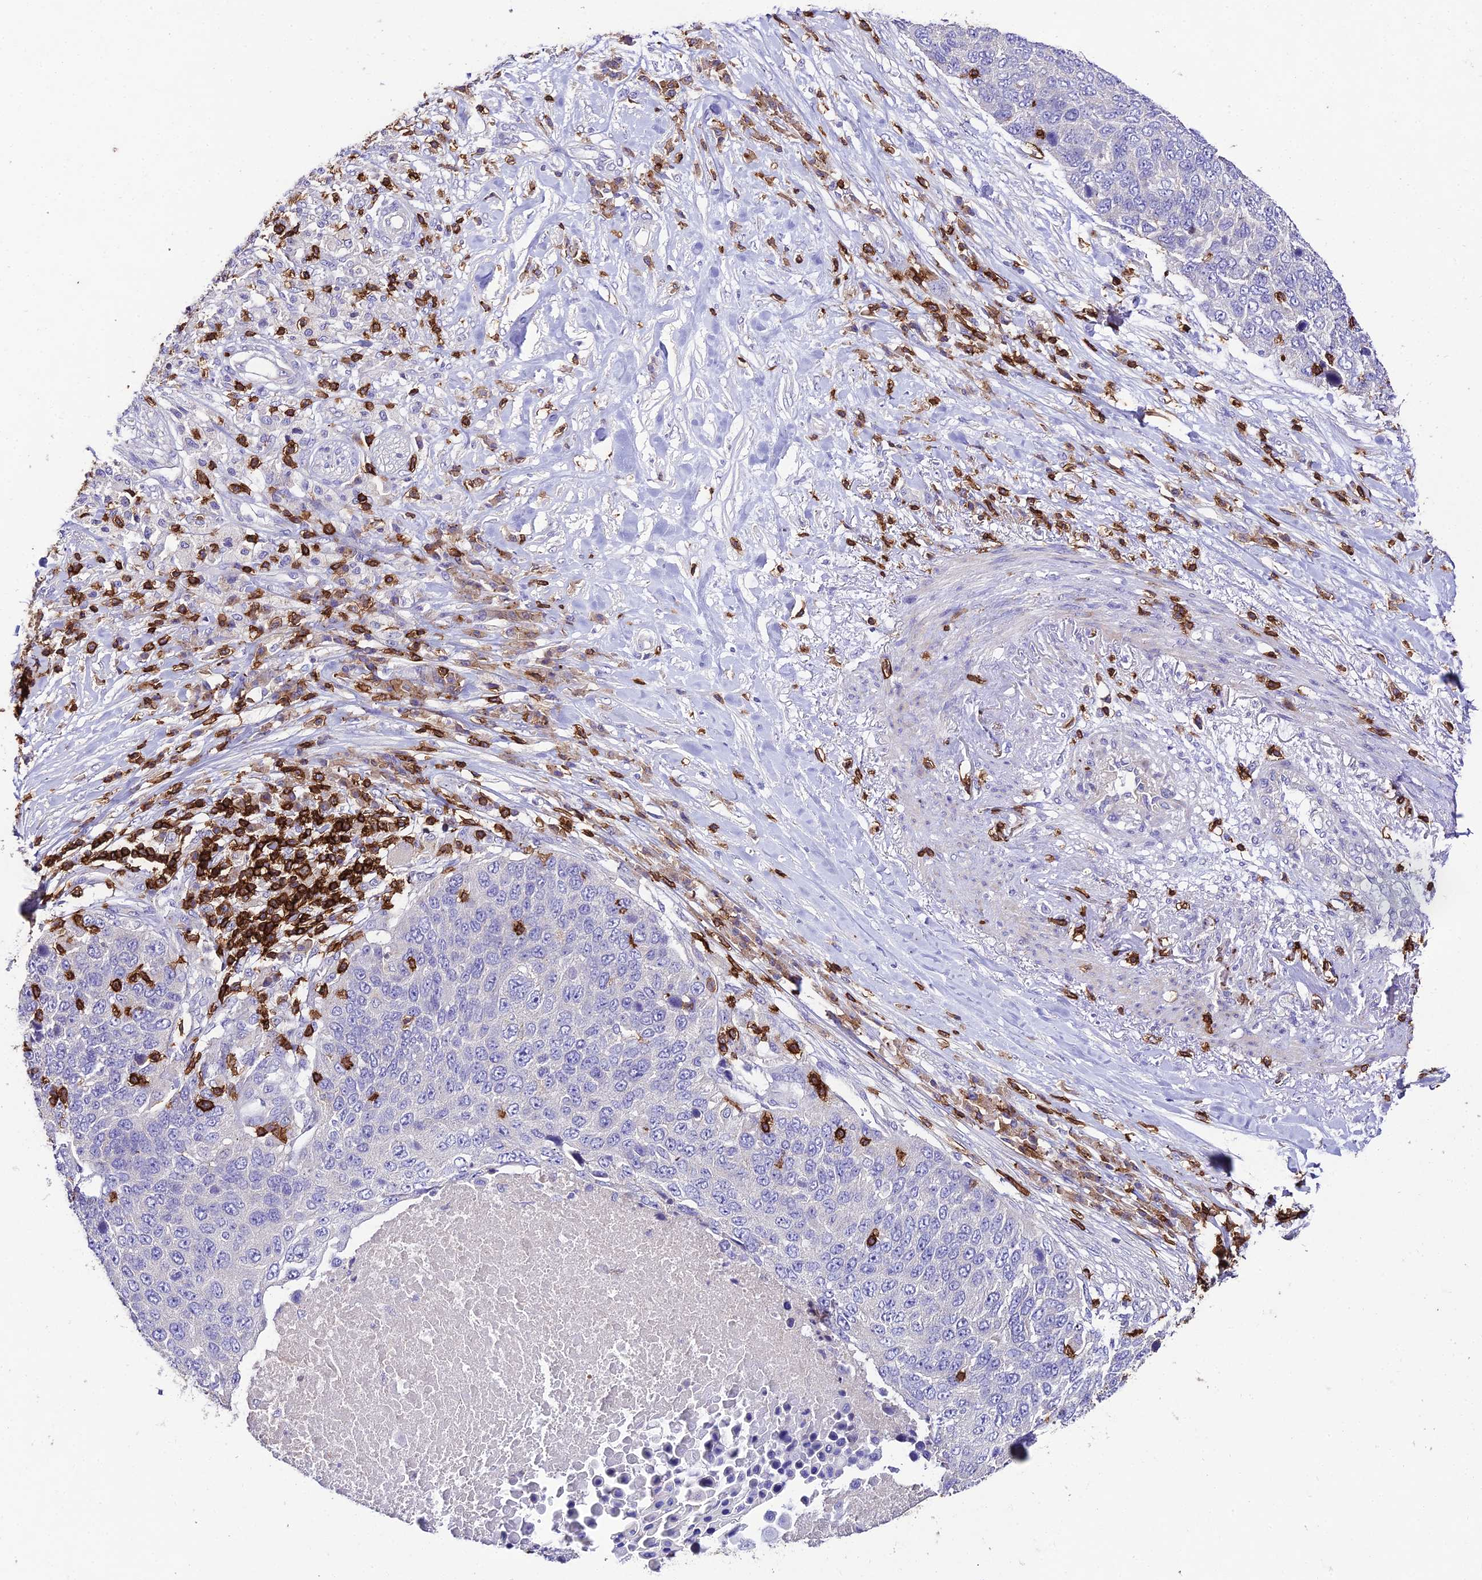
{"staining": {"intensity": "negative", "quantity": "none", "location": "none"}, "tissue": "lung cancer", "cell_type": "Tumor cells", "image_type": "cancer", "snomed": [{"axis": "morphology", "description": "Normal tissue, NOS"}, {"axis": "morphology", "description": "Squamous cell carcinoma, NOS"}, {"axis": "topography", "description": "Lymph node"}, {"axis": "topography", "description": "Lung"}], "caption": "Immunohistochemistry (IHC) histopathology image of neoplastic tissue: squamous cell carcinoma (lung) stained with DAB shows no significant protein expression in tumor cells.", "gene": "PTPRCAP", "patient": {"sex": "male", "age": 66}}